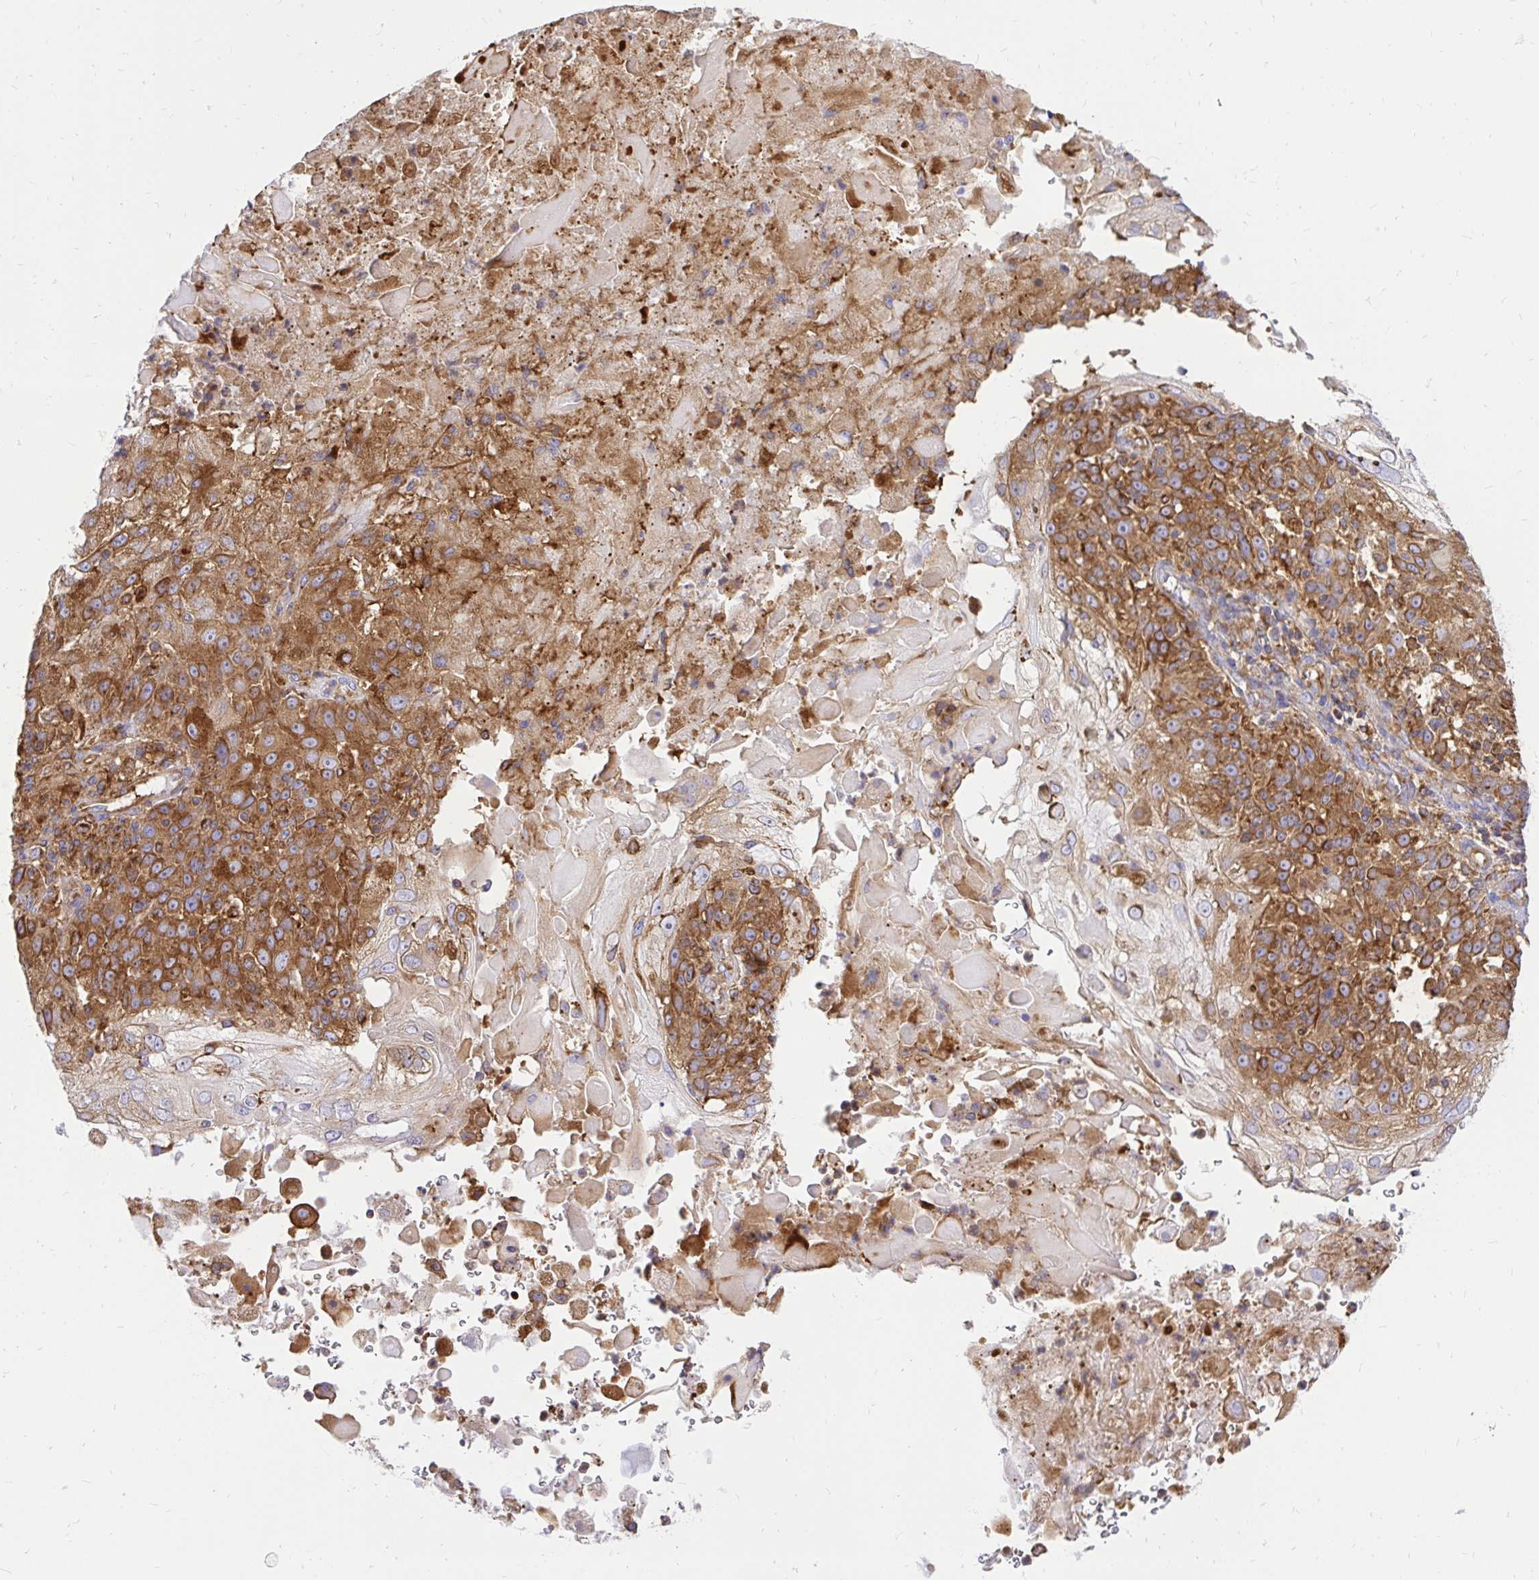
{"staining": {"intensity": "moderate", "quantity": ">75%", "location": "cytoplasmic/membranous"}, "tissue": "skin cancer", "cell_type": "Tumor cells", "image_type": "cancer", "snomed": [{"axis": "morphology", "description": "Normal tissue, NOS"}, {"axis": "morphology", "description": "Squamous cell carcinoma, NOS"}, {"axis": "topography", "description": "Skin"}], "caption": "Skin cancer (squamous cell carcinoma) tissue demonstrates moderate cytoplasmic/membranous staining in about >75% of tumor cells", "gene": "ABCB10", "patient": {"sex": "female", "age": 83}}